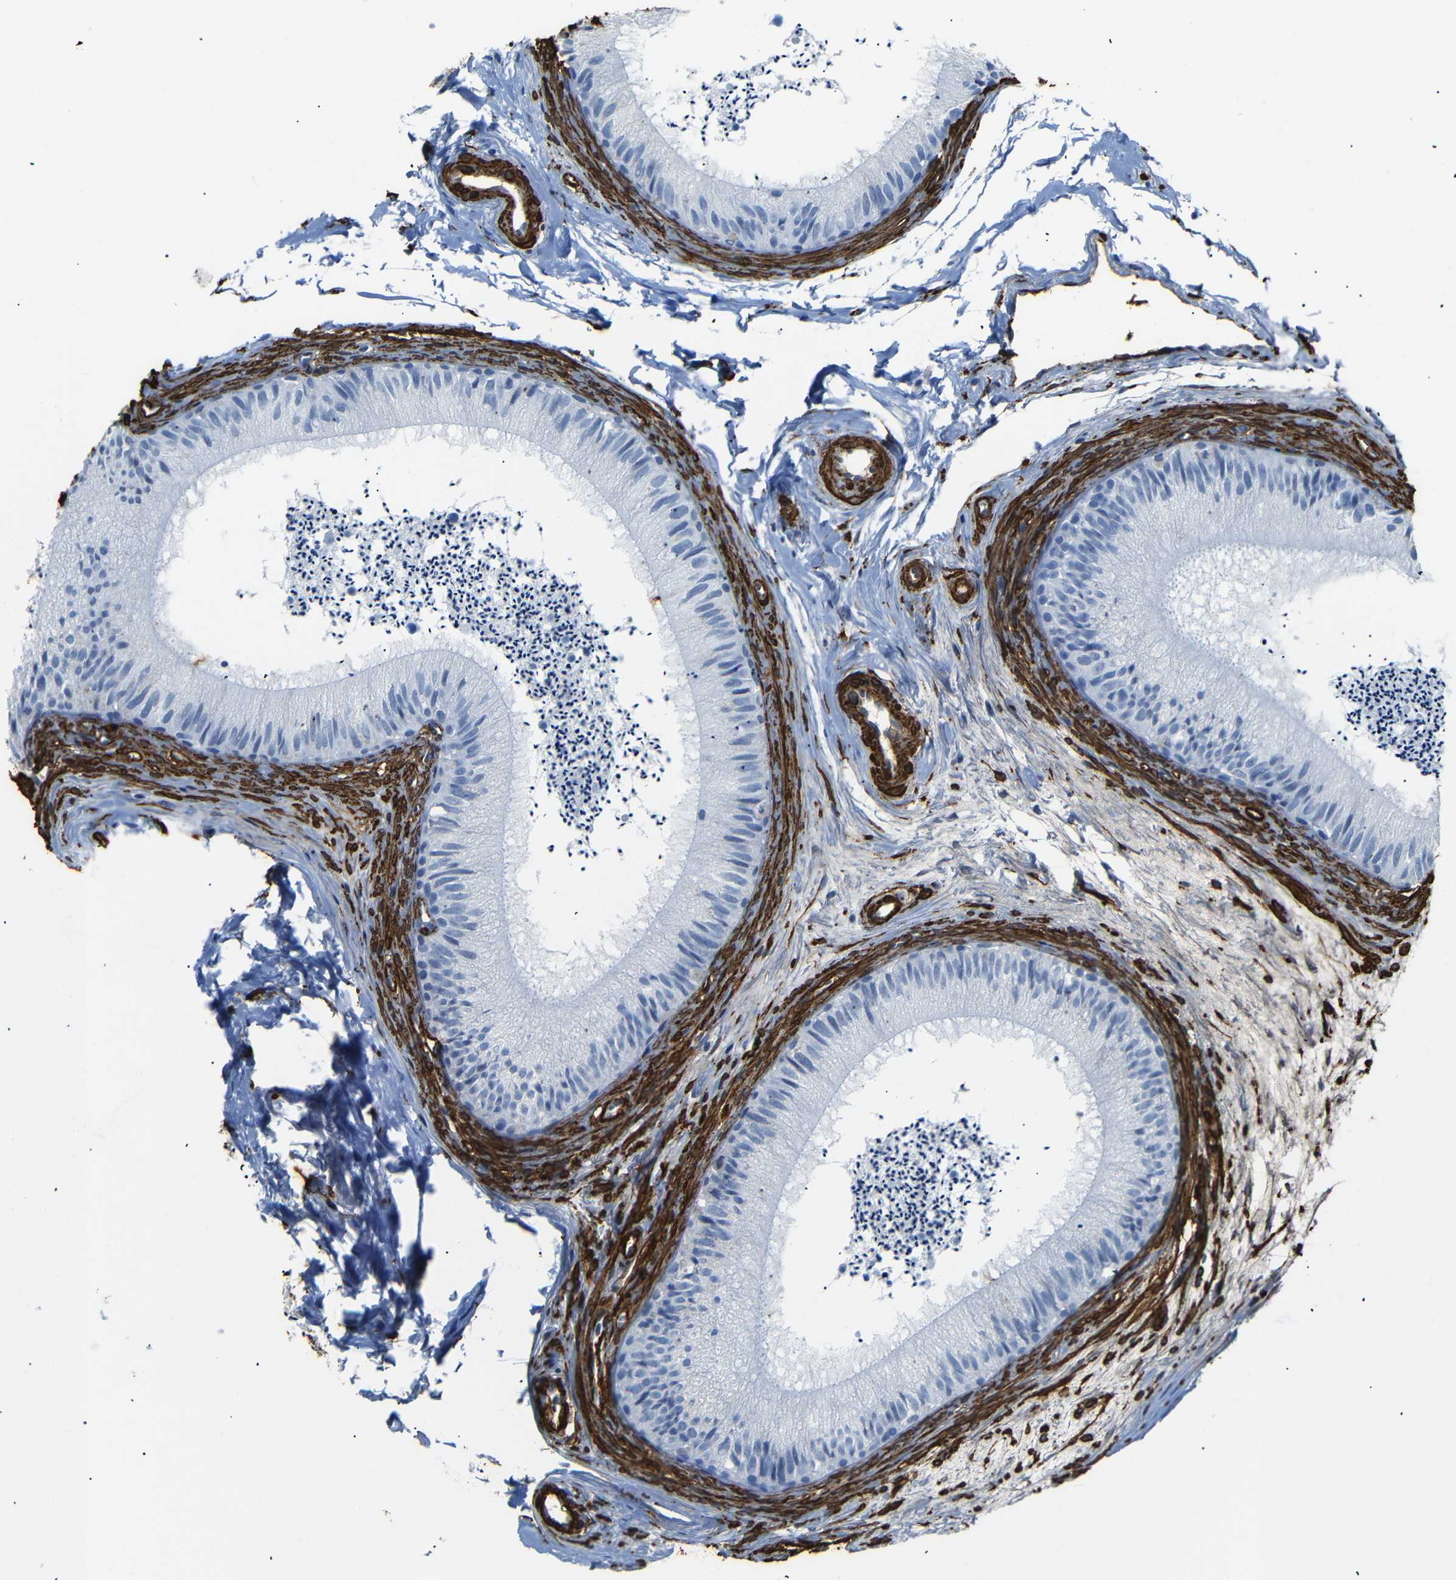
{"staining": {"intensity": "negative", "quantity": "none", "location": "none"}, "tissue": "epididymis", "cell_type": "Glandular cells", "image_type": "normal", "snomed": [{"axis": "morphology", "description": "Normal tissue, NOS"}, {"axis": "topography", "description": "Epididymis"}], "caption": "DAB (3,3'-diaminobenzidine) immunohistochemical staining of unremarkable epididymis demonstrates no significant positivity in glandular cells. Nuclei are stained in blue.", "gene": "ACTA2", "patient": {"sex": "male", "age": 56}}